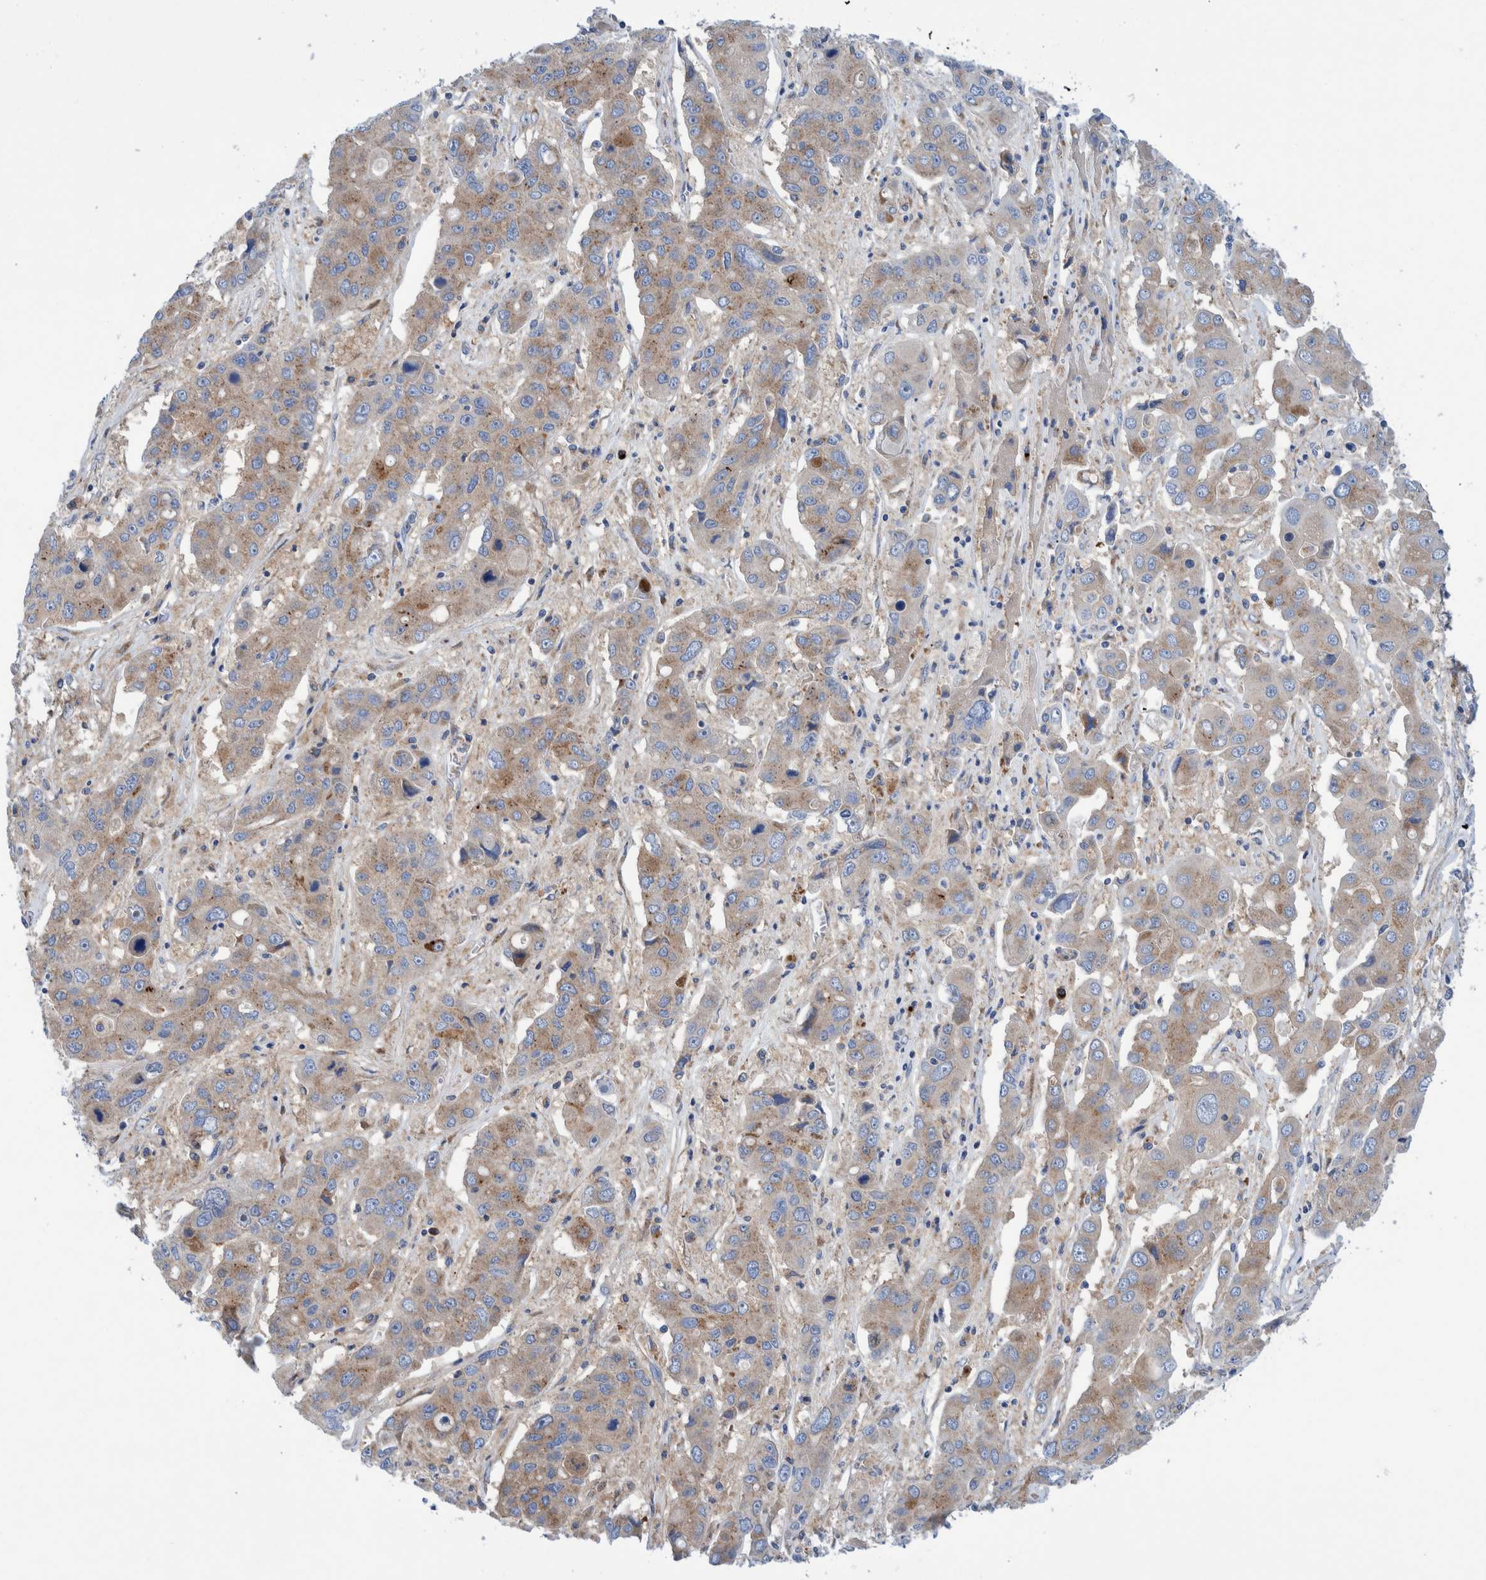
{"staining": {"intensity": "moderate", "quantity": "25%-75%", "location": "cytoplasmic/membranous"}, "tissue": "liver cancer", "cell_type": "Tumor cells", "image_type": "cancer", "snomed": [{"axis": "morphology", "description": "Cholangiocarcinoma"}, {"axis": "topography", "description": "Liver"}], "caption": "Protein expression analysis of human cholangiocarcinoma (liver) reveals moderate cytoplasmic/membranous positivity in approximately 25%-75% of tumor cells.", "gene": "TRIM58", "patient": {"sex": "male", "age": 67}}